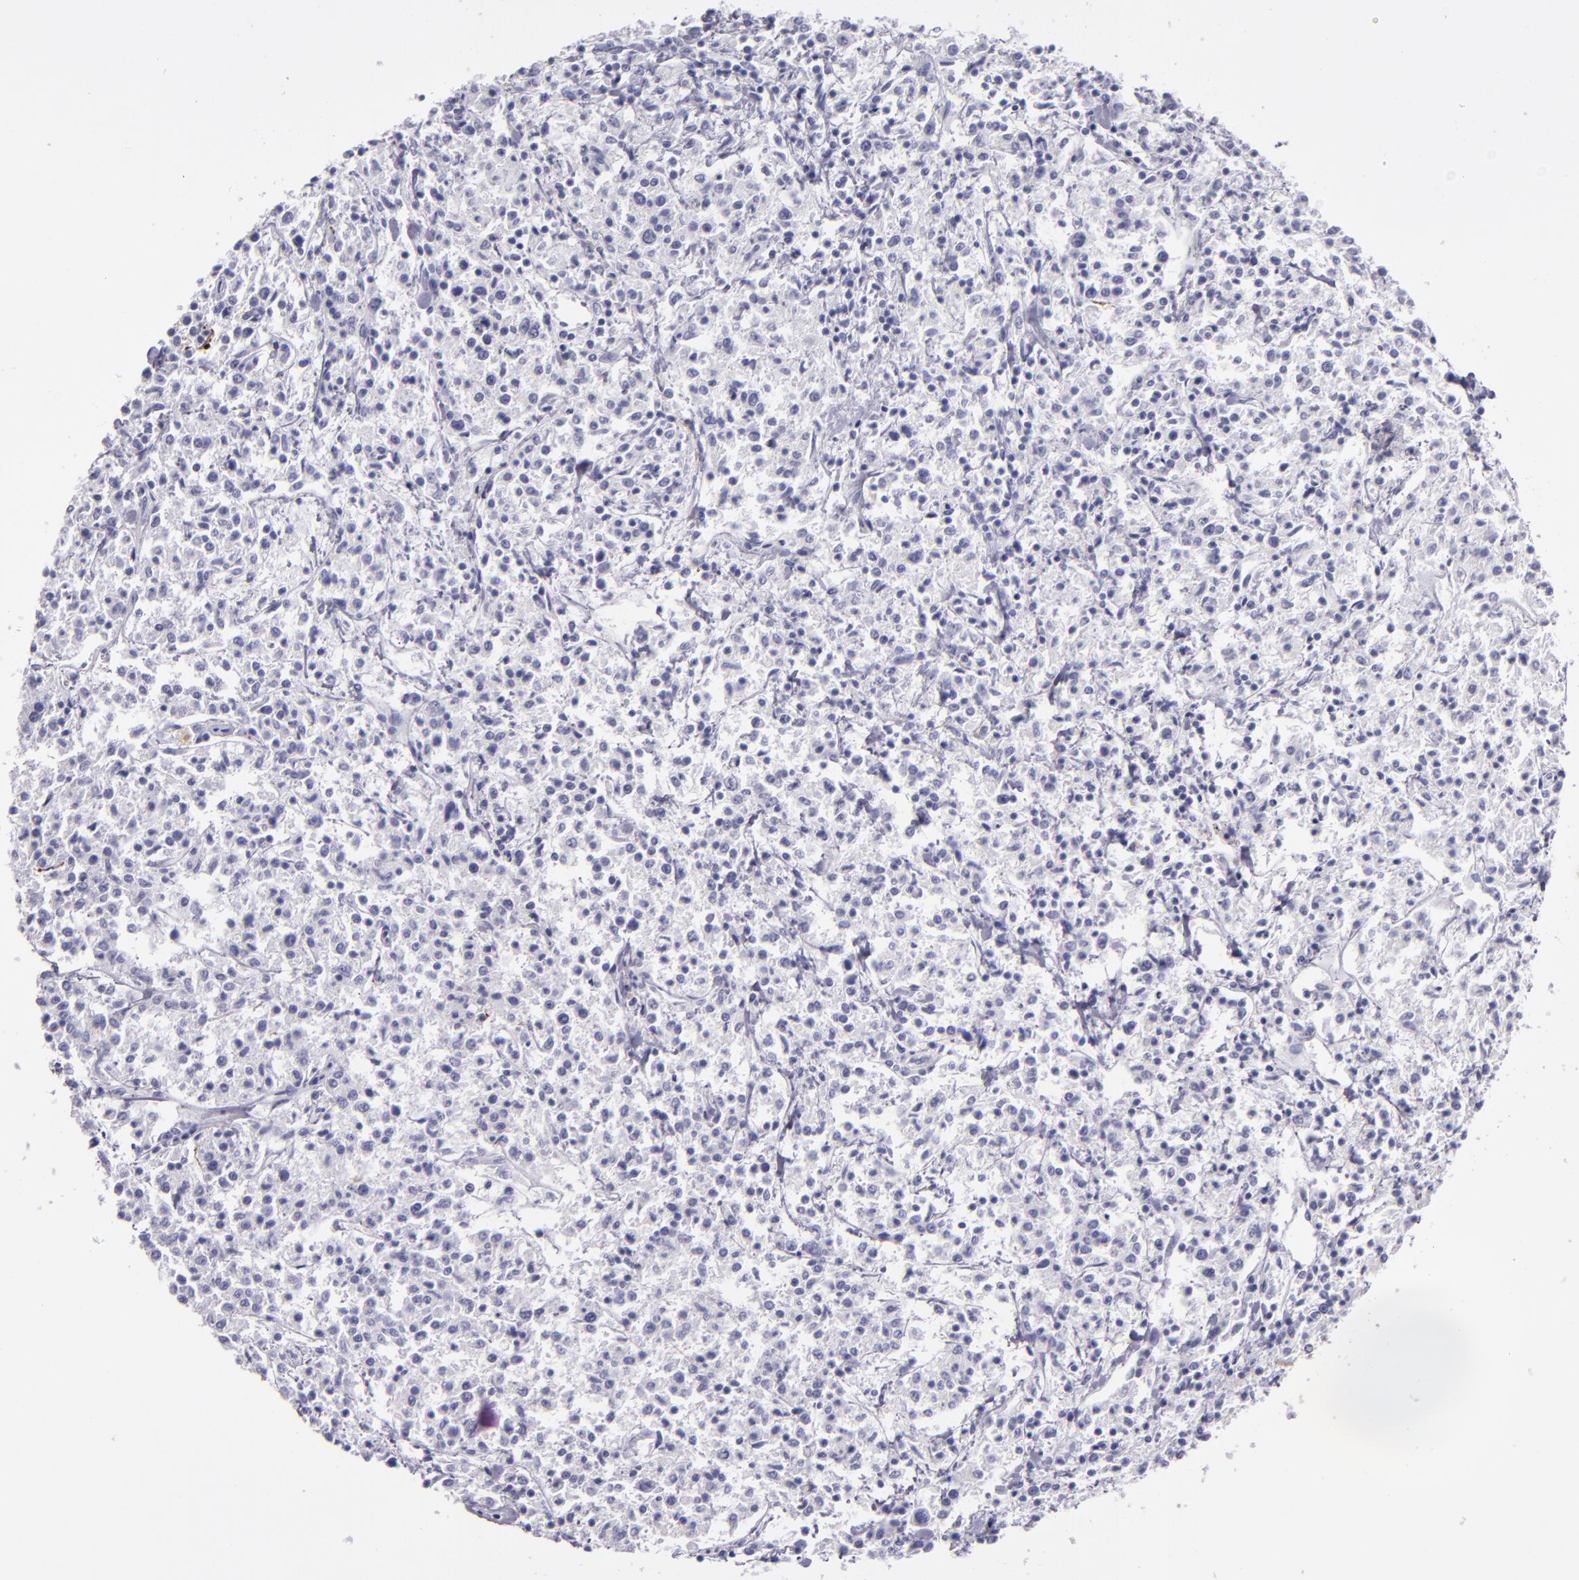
{"staining": {"intensity": "negative", "quantity": "none", "location": "none"}, "tissue": "lymphoma", "cell_type": "Tumor cells", "image_type": "cancer", "snomed": [{"axis": "morphology", "description": "Malignant lymphoma, non-Hodgkin's type, Low grade"}, {"axis": "topography", "description": "Small intestine"}], "caption": "Human lymphoma stained for a protein using IHC shows no staining in tumor cells.", "gene": "CR2", "patient": {"sex": "female", "age": 59}}